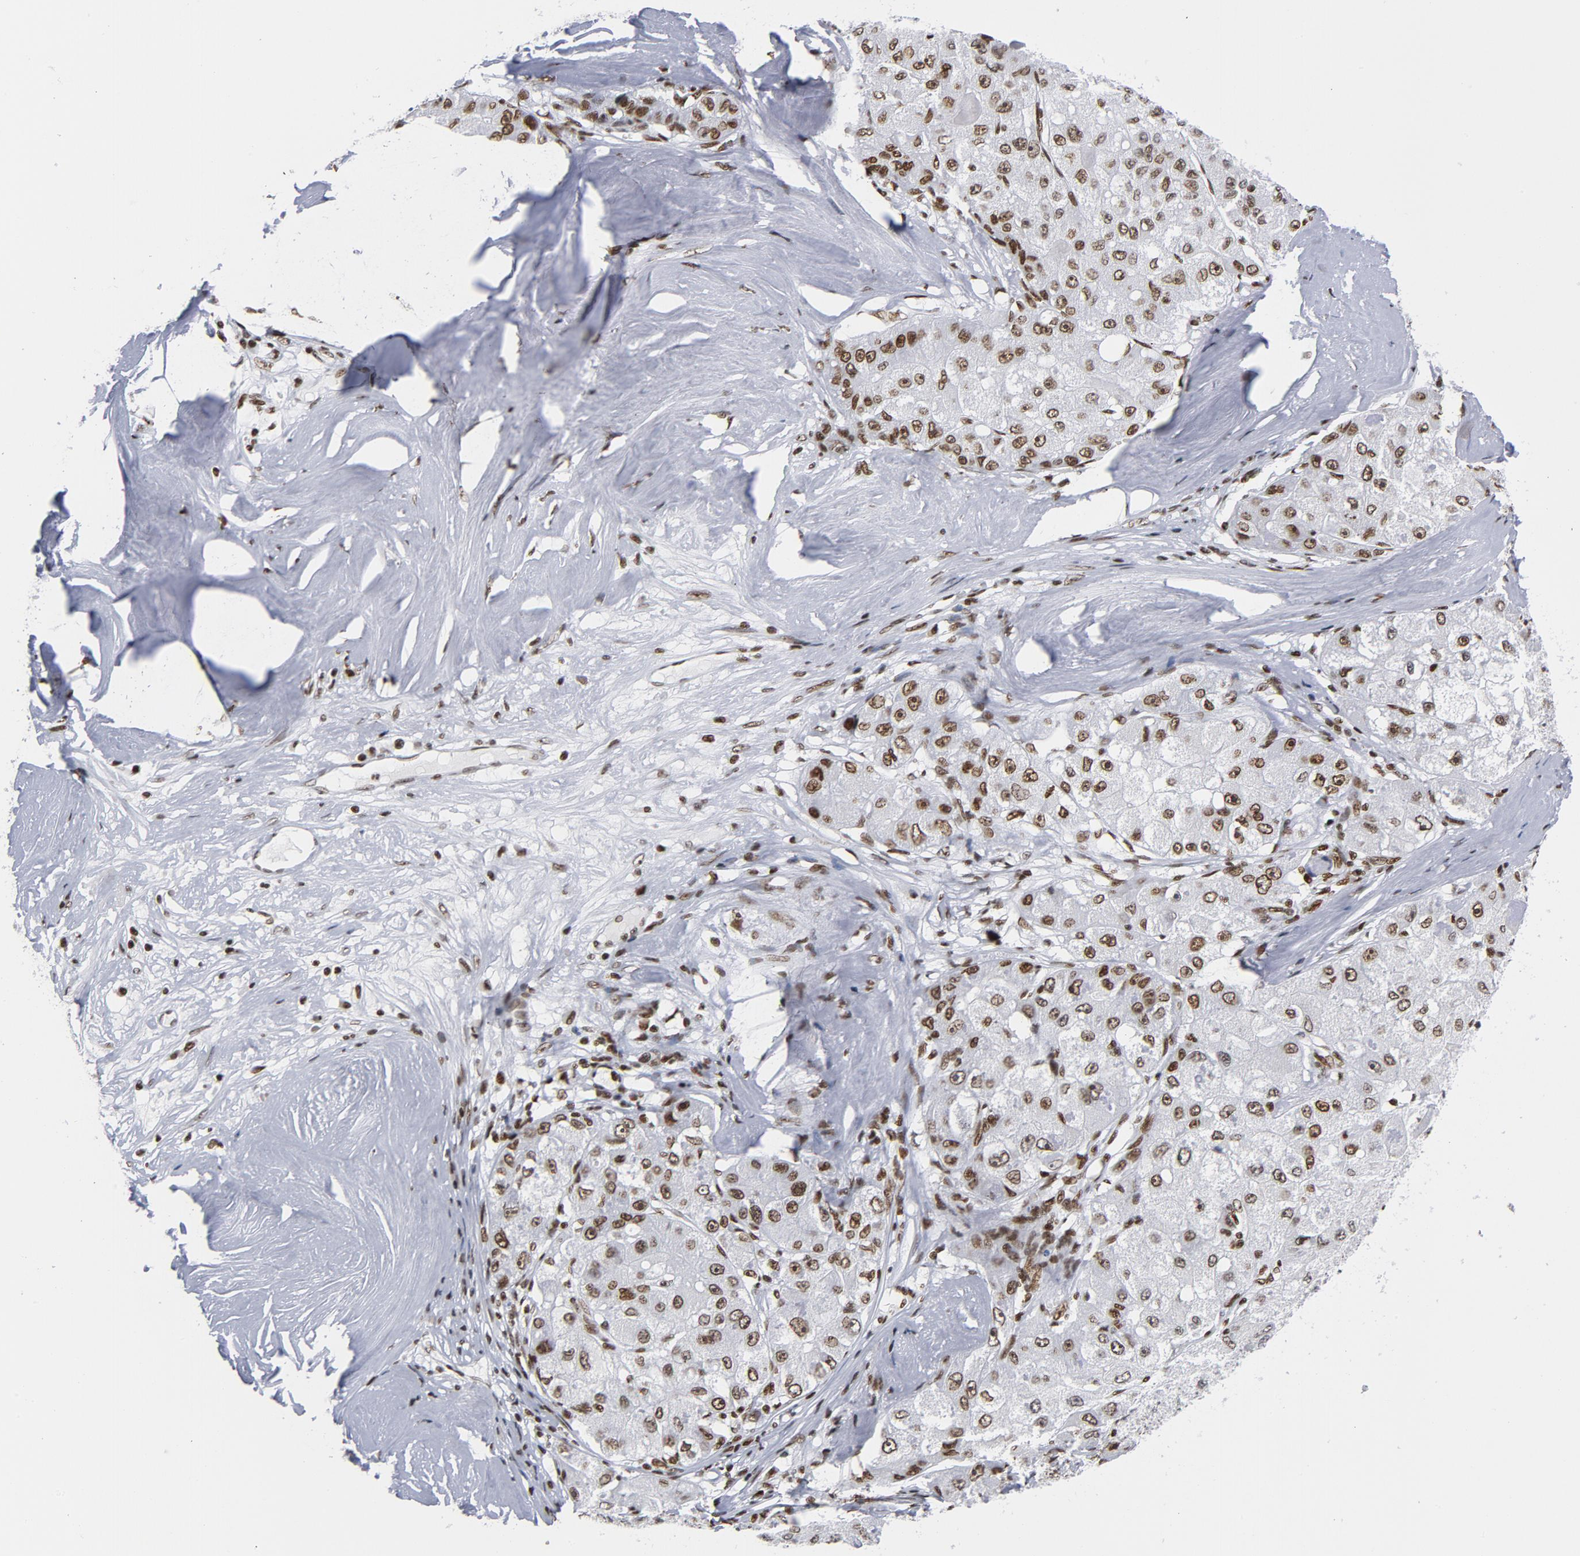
{"staining": {"intensity": "moderate", "quantity": ">75%", "location": "cytoplasmic/membranous,nuclear"}, "tissue": "liver cancer", "cell_type": "Tumor cells", "image_type": "cancer", "snomed": [{"axis": "morphology", "description": "Carcinoma, Hepatocellular, NOS"}, {"axis": "topography", "description": "Liver"}], "caption": "Immunohistochemistry of human liver cancer reveals medium levels of moderate cytoplasmic/membranous and nuclear positivity in approximately >75% of tumor cells.", "gene": "TOP2B", "patient": {"sex": "male", "age": 80}}